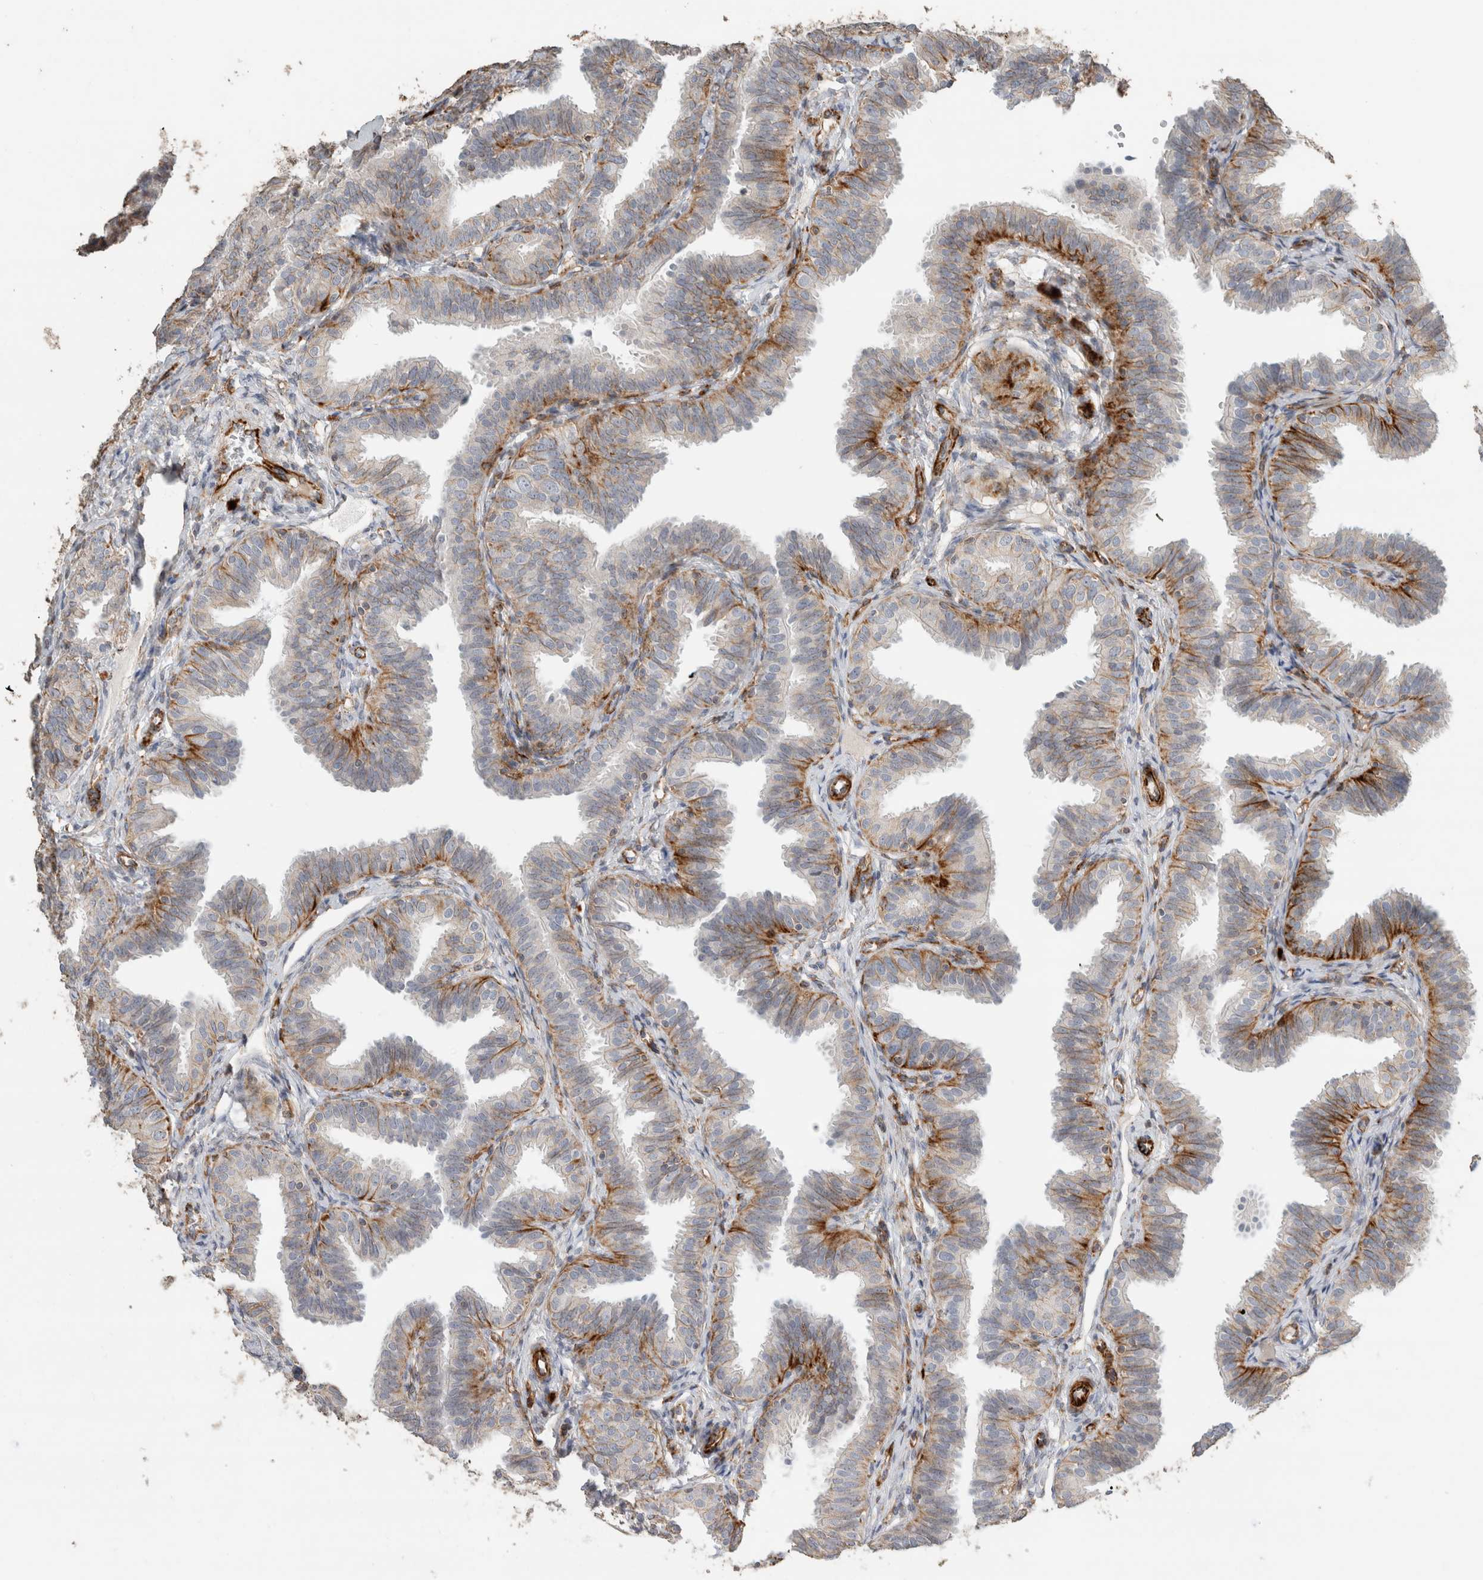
{"staining": {"intensity": "moderate", "quantity": "<25%", "location": "cytoplasmic/membranous"}, "tissue": "fallopian tube", "cell_type": "Glandular cells", "image_type": "normal", "snomed": [{"axis": "morphology", "description": "Normal tissue, NOS"}, {"axis": "topography", "description": "Fallopian tube"}], "caption": "Protein staining of normal fallopian tube demonstrates moderate cytoplasmic/membranous staining in approximately <25% of glandular cells.", "gene": "LY86", "patient": {"sex": "female", "age": 35}}